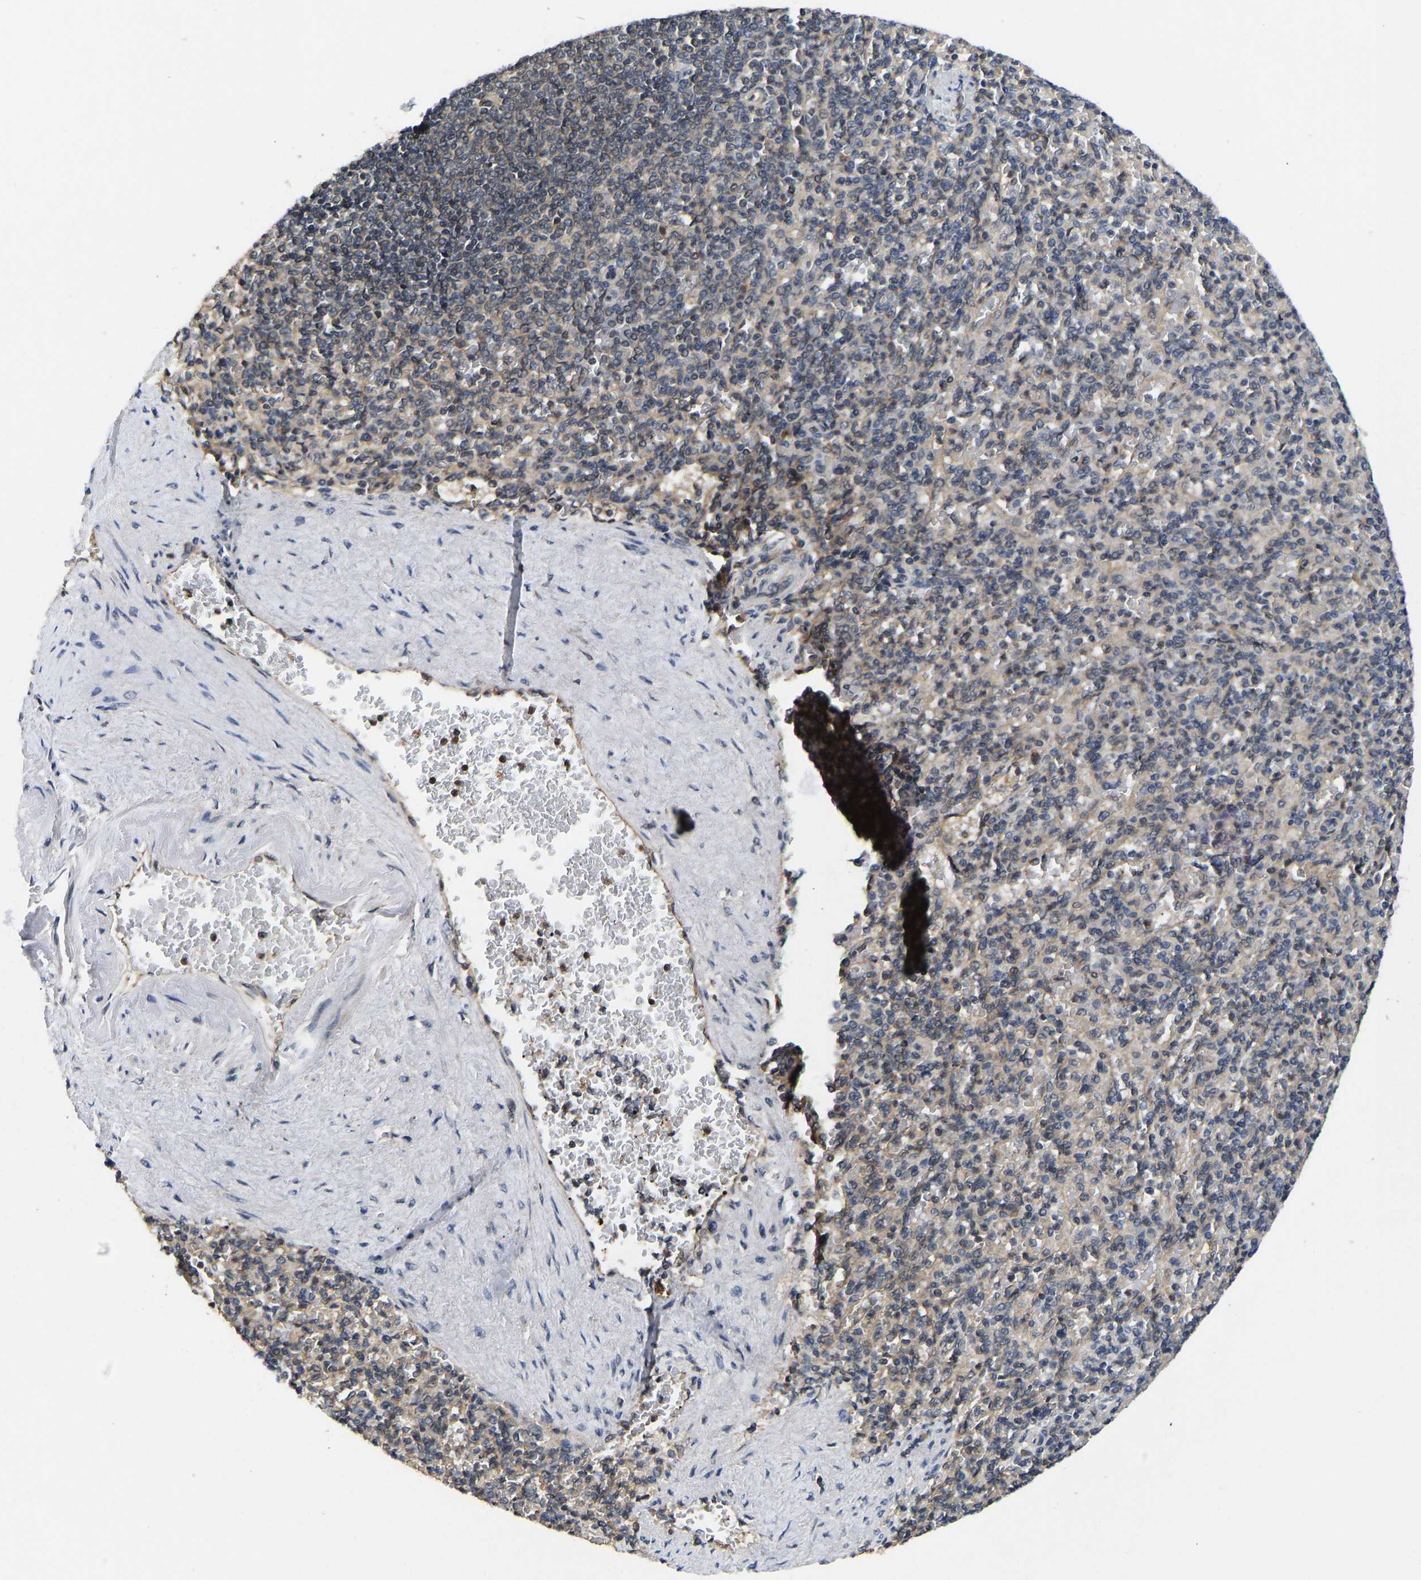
{"staining": {"intensity": "moderate", "quantity": "25%-75%", "location": "cytoplasmic/membranous"}, "tissue": "spleen", "cell_type": "Cells in red pulp", "image_type": "normal", "snomed": [{"axis": "morphology", "description": "Normal tissue, NOS"}, {"axis": "topography", "description": "Spleen"}], "caption": "Spleen stained with IHC reveals moderate cytoplasmic/membranous positivity in approximately 25%-75% of cells in red pulp. (DAB (3,3'-diaminobenzidine) IHC, brown staining for protein, blue staining for nuclei).", "gene": "NDRG3", "patient": {"sex": "female", "age": 74}}